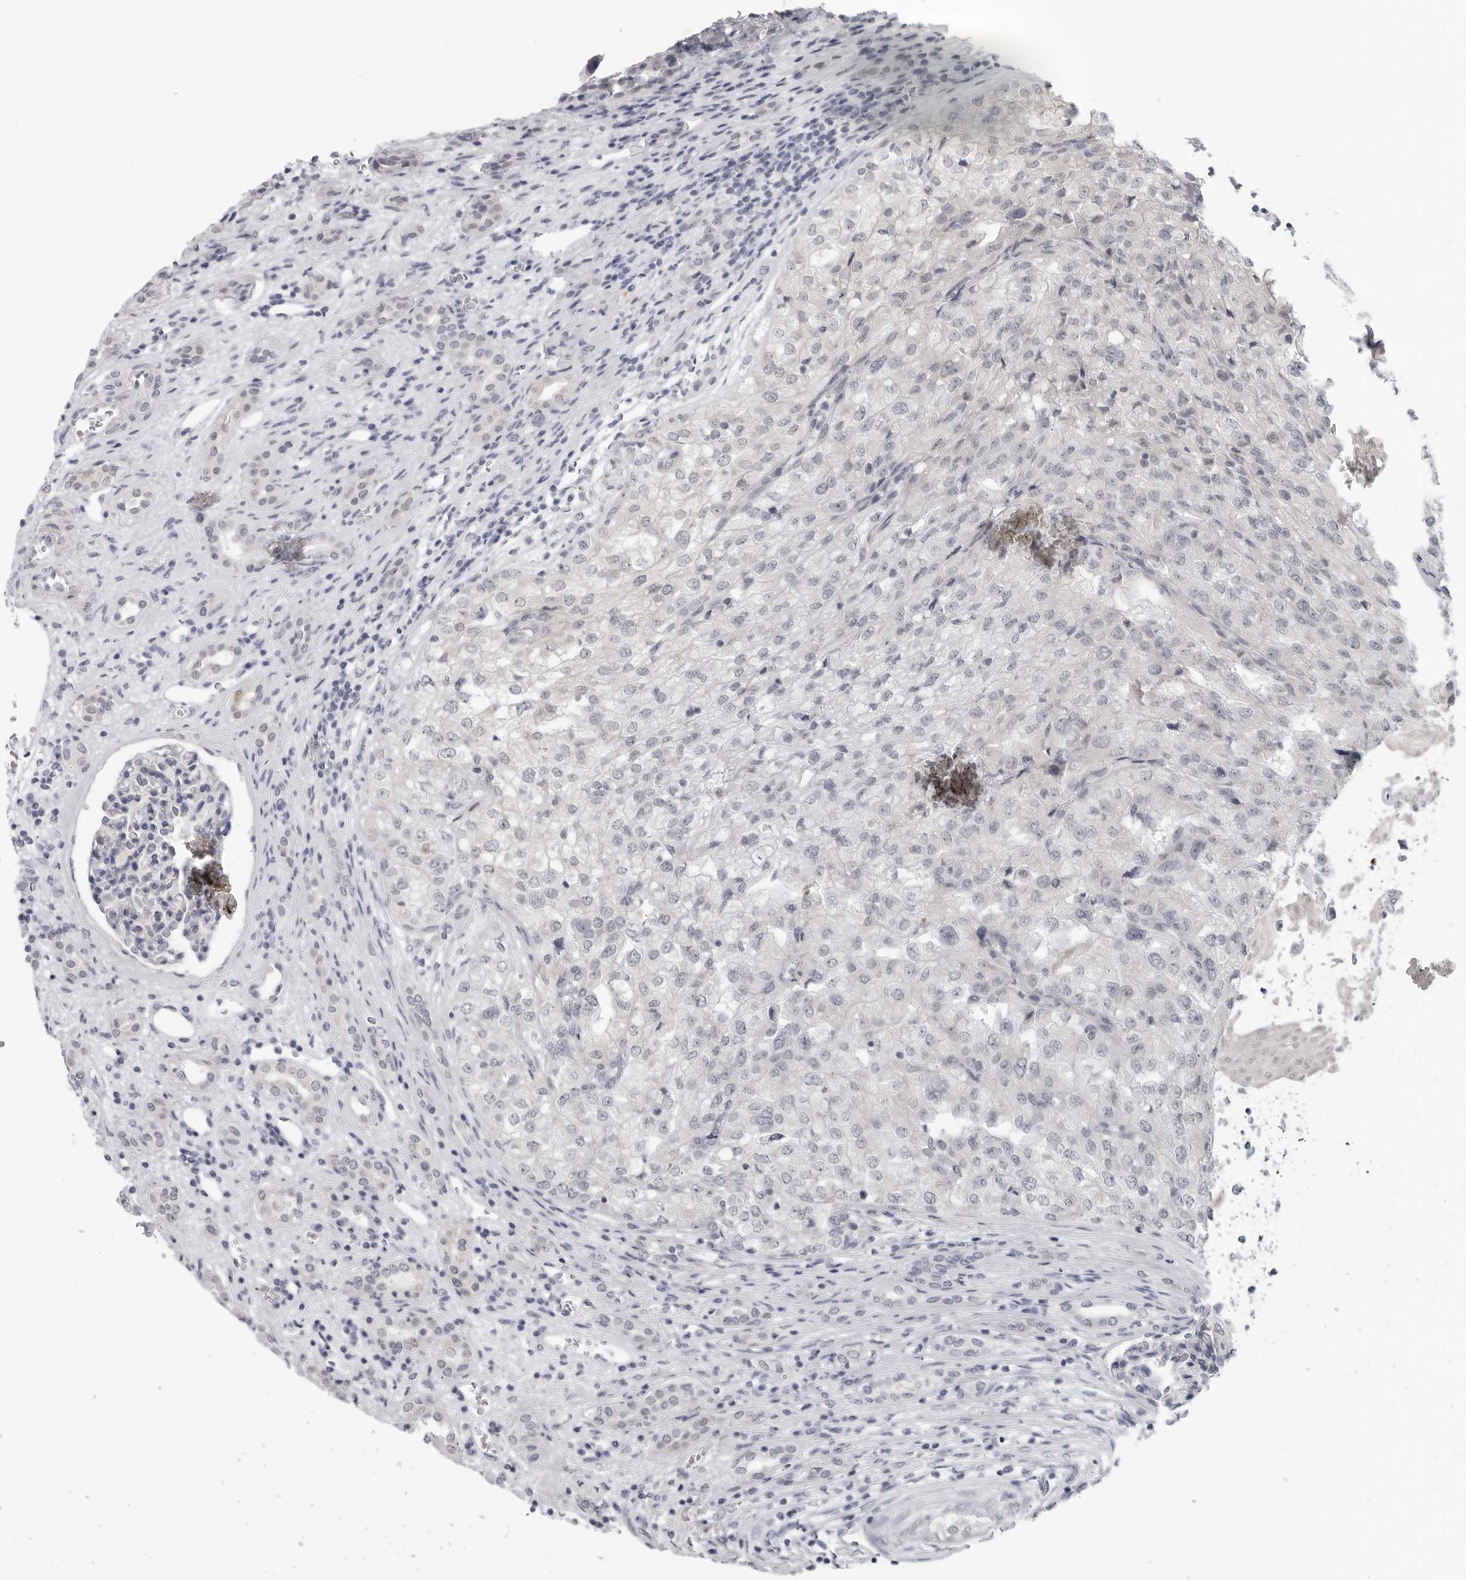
{"staining": {"intensity": "negative", "quantity": "none", "location": "none"}, "tissue": "renal cancer", "cell_type": "Tumor cells", "image_type": "cancer", "snomed": [{"axis": "morphology", "description": "Adenocarcinoma, NOS"}, {"axis": "topography", "description": "Kidney"}], "caption": "This is an immunohistochemistry (IHC) histopathology image of renal adenocarcinoma. There is no expression in tumor cells.", "gene": "OPLAH", "patient": {"sex": "female", "age": 54}}